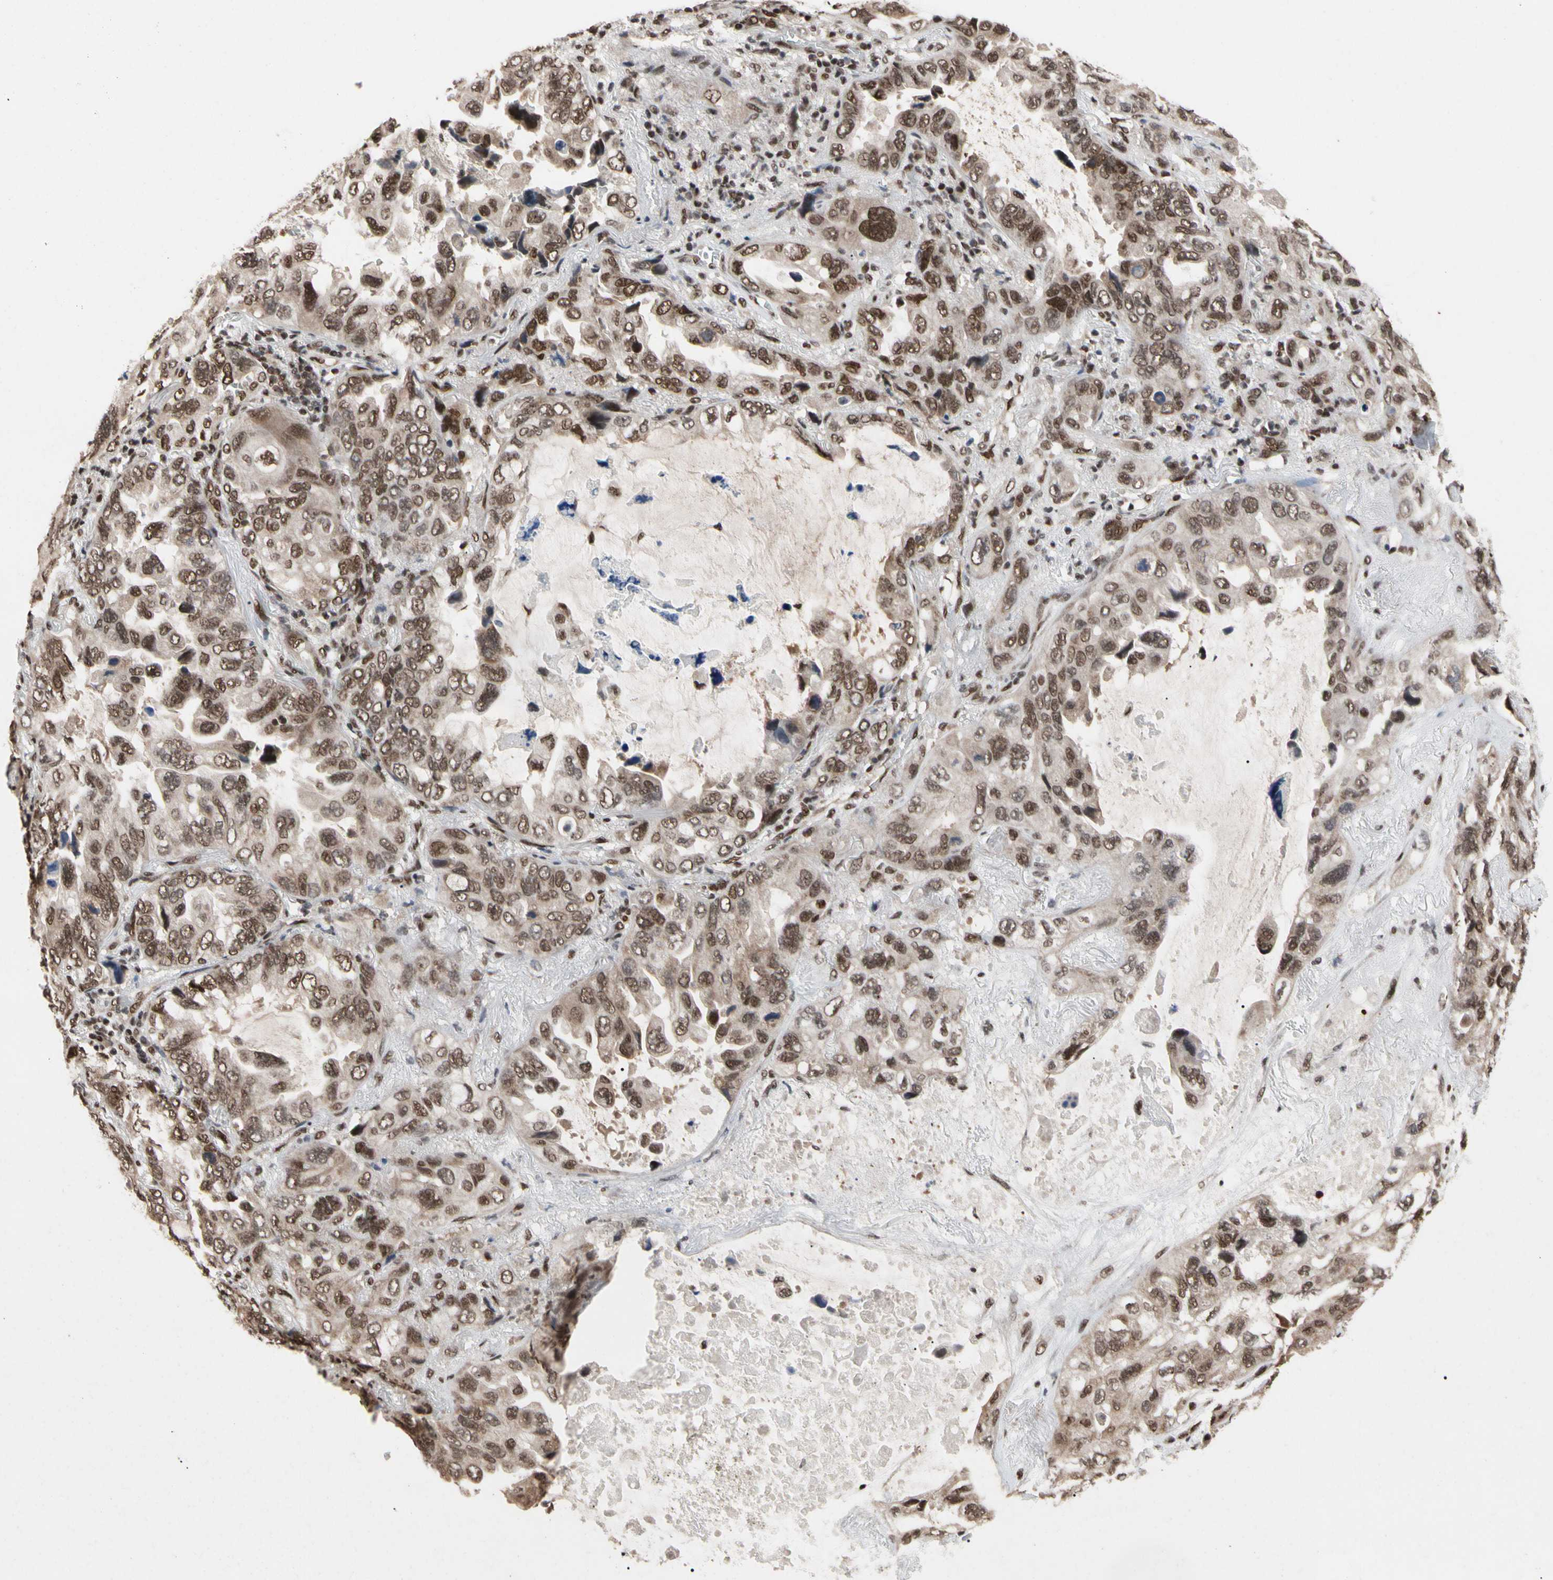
{"staining": {"intensity": "moderate", "quantity": ">75%", "location": "cytoplasmic/membranous,nuclear"}, "tissue": "lung cancer", "cell_type": "Tumor cells", "image_type": "cancer", "snomed": [{"axis": "morphology", "description": "Squamous cell carcinoma, NOS"}, {"axis": "topography", "description": "Lung"}], "caption": "Lung cancer (squamous cell carcinoma) tissue displays moderate cytoplasmic/membranous and nuclear expression in about >75% of tumor cells, visualized by immunohistochemistry. (Brightfield microscopy of DAB IHC at high magnification).", "gene": "FAM98B", "patient": {"sex": "female", "age": 73}}